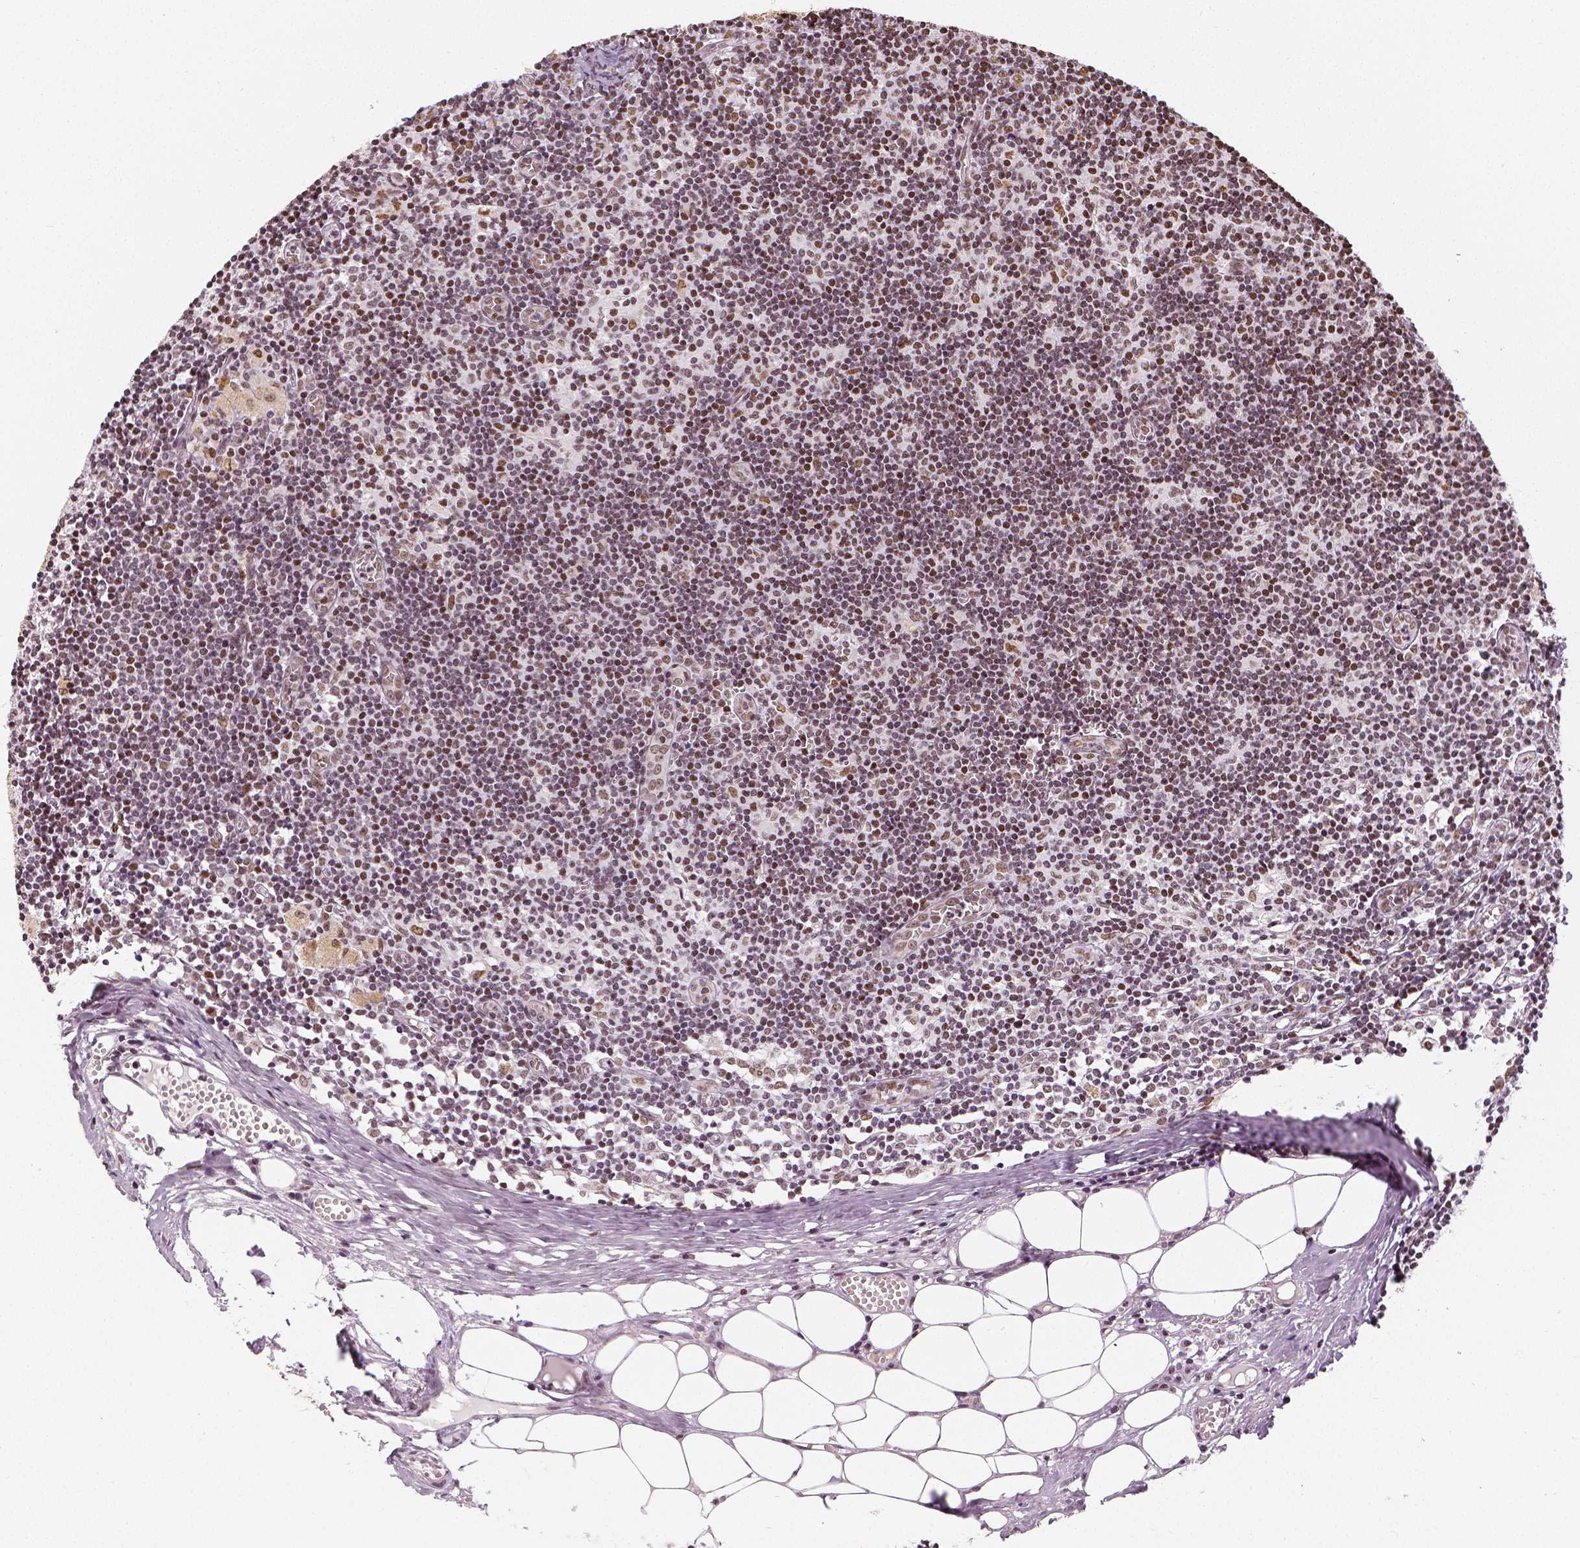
{"staining": {"intensity": "moderate", "quantity": ">75%", "location": "nuclear"}, "tissue": "lymph node", "cell_type": "Germinal center cells", "image_type": "normal", "snomed": [{"axis": "morphology", "description": "Normal tissue, NOS"}, {"axis": "topography", "description": "Lymph node"}], "caption": "Immunohistochemistry (IHC) micrograph of benign lymph node: lymph node stained using immunohistochemistry (IHC) shows medium levels of moderate protein expression localized specifically in the nuclear of germinal center cells, appearing as a nuclear brown color.", "gene": "KDM5B", "patient": {"sex": "female", "age": 52}}